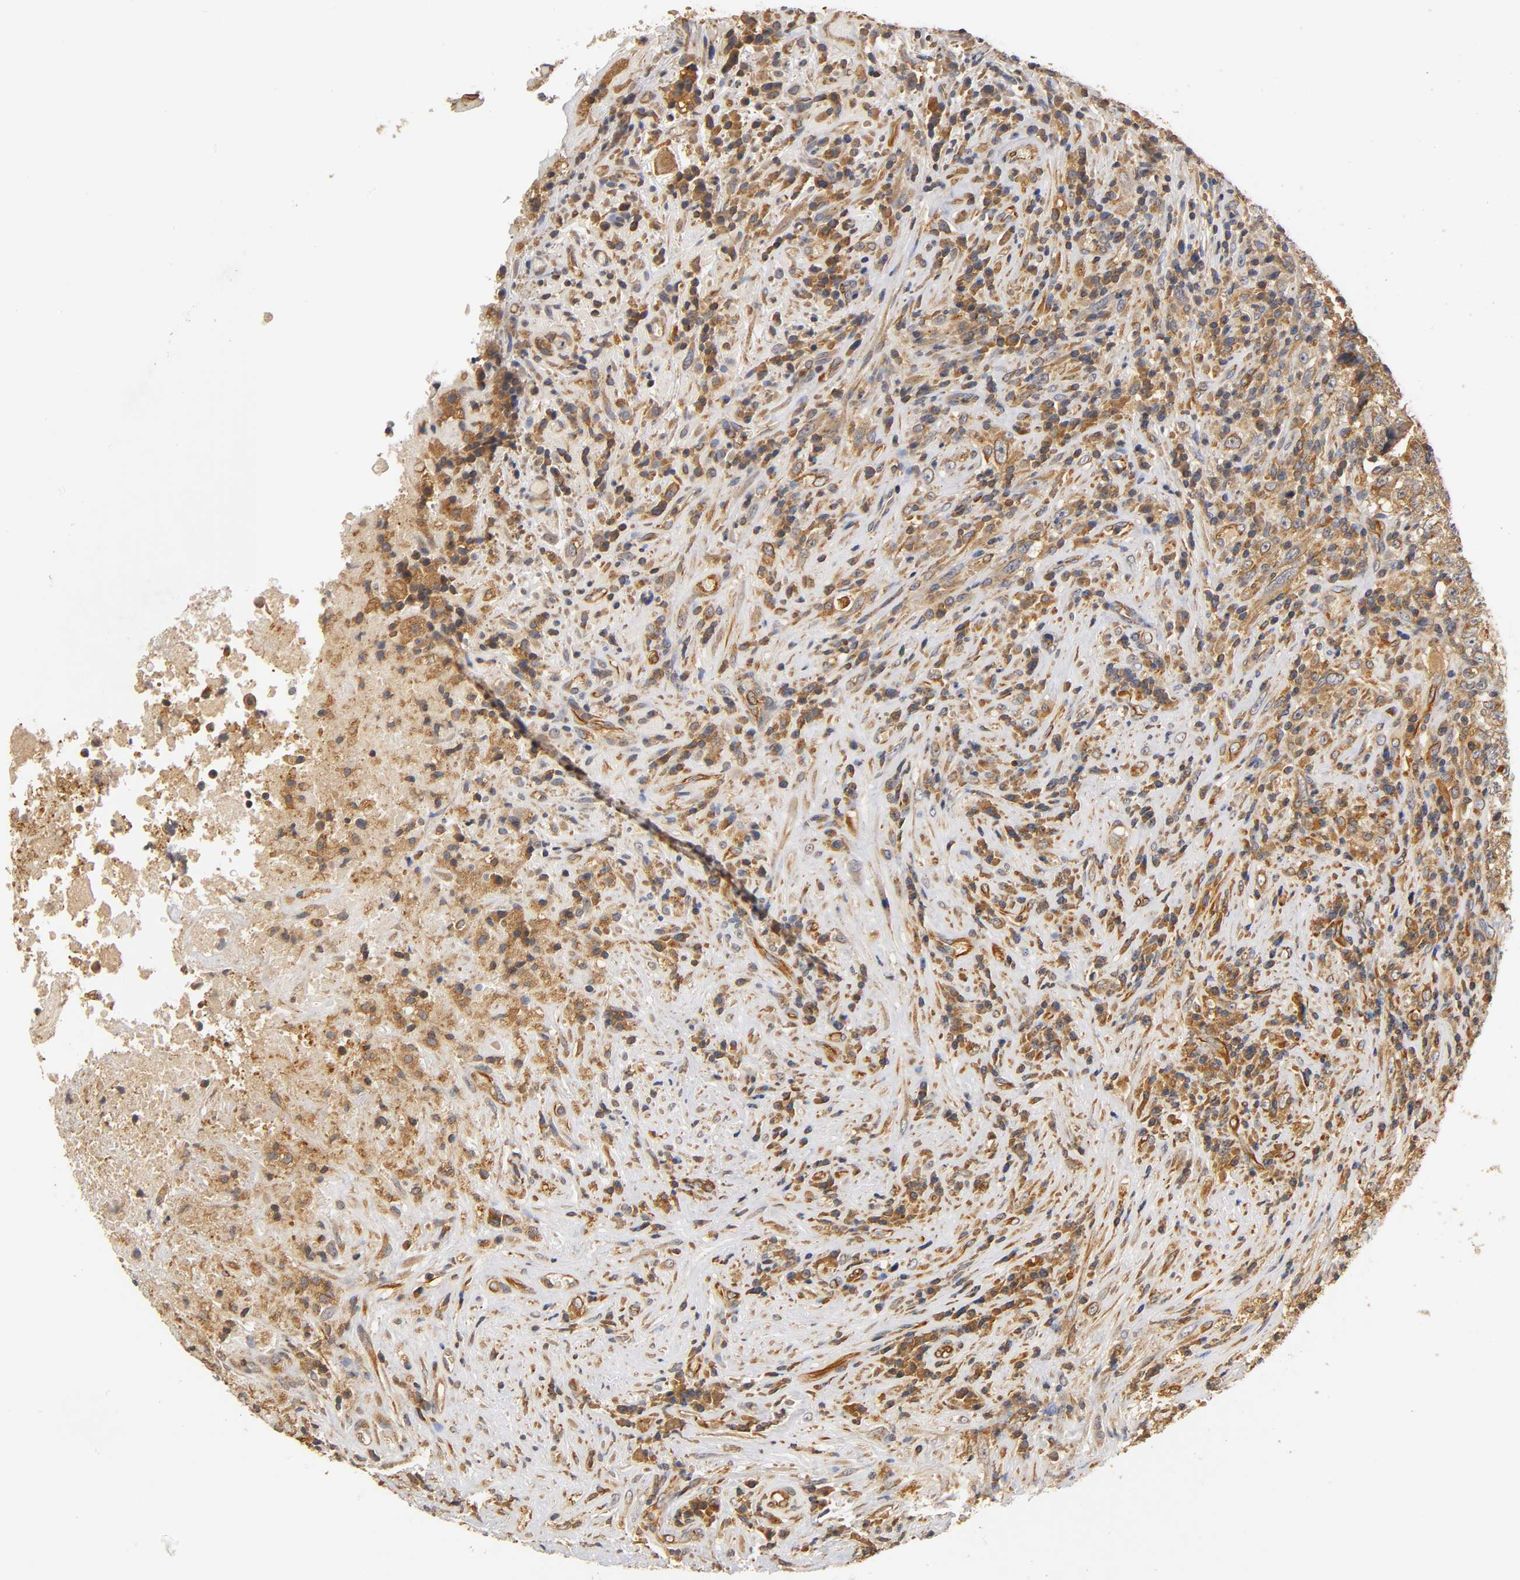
{"staining": {"intensity": "strong", "quantity": ">75%", "location": "cytoplasmic/membranous"}, "tissue": "testis cancer", "cell_type": "Tumor cells", "image_type": "cancer", "snomed": [{"axis": "morphology", "description": "Necrosis, NOS"}, {"axis": "morphology", "description": "Carcinoma, Embryonal, NOS"}, {"axis": "topography", "description": "Testis"}], "caption": "Protein staining shows strong cytoplasmic/membranous staining in about >75% of tumor cells in embryonal carcinoma (testis). The staining was performed using DAB (3,3'-diaminobenzidine), with brown indicating positive protein expression. Nuclei are stained blue with hematoxylin.", "gene": "SCAP", "patient": {"sex": "male", "age": 19}}